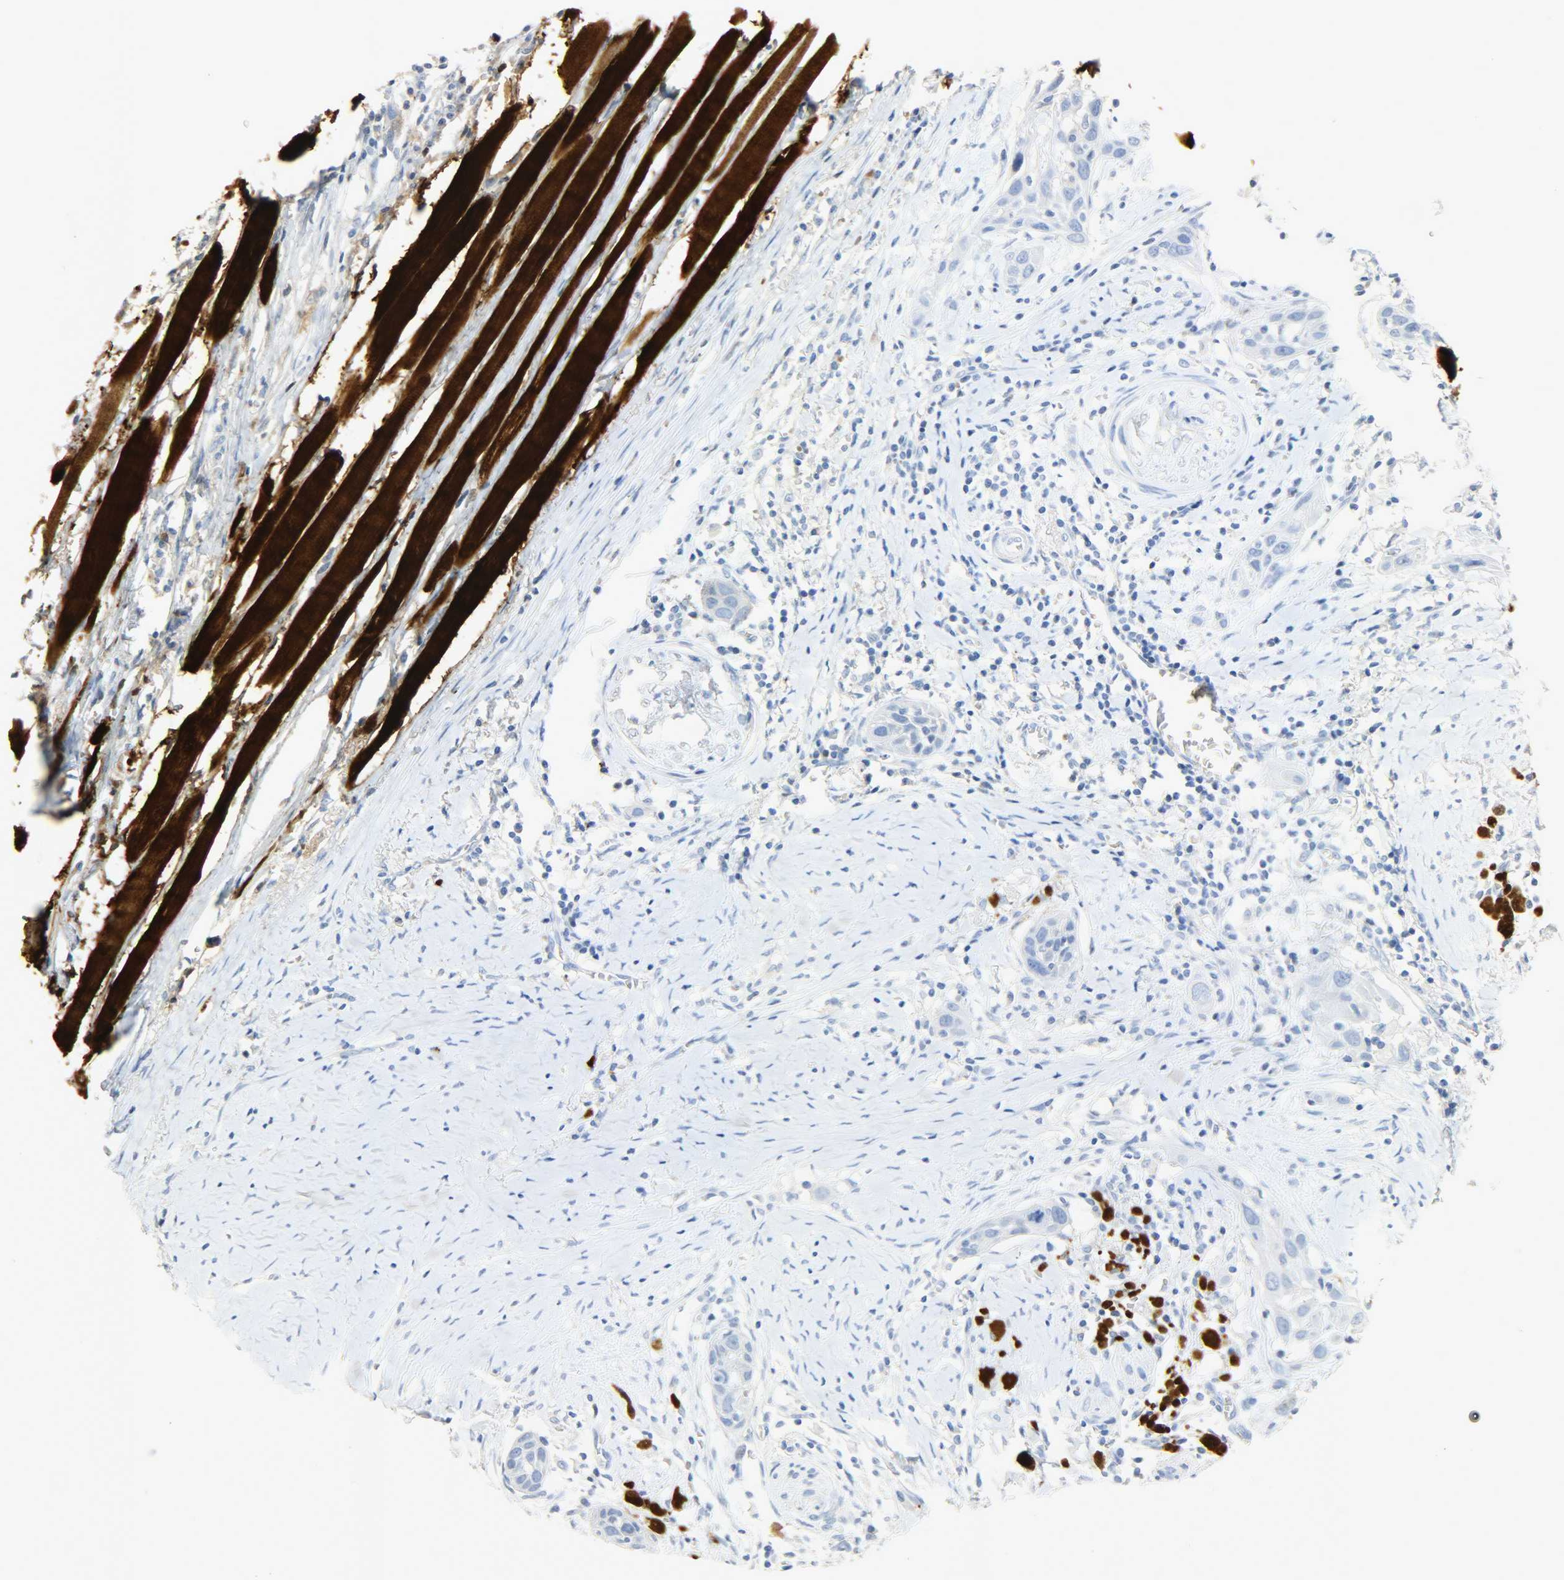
{"staining": {"intensity": "weak", "quantity": ">75%", "location": "cytoplasmic/membranous"}, "tissue": "head and neck cancer", "cell_type": "Tumor cells", "image_type": "cancer", "snomed": [{"axis": "morphology", "description": "Normal tissue, NOS"}, {"axis": "morphology", "description": "Squamous cell carcinoma, NOS"}, {"axis": "topography", "description": "Oral tissue"}, {"axis": "topography", "description": "Head-Neck"}], "caption": "Head and neck cancer (squamous cell carcinoma) tissue exhibits weak cytoplasmic/membranous staining in about >75% of tumor cells", "gene": "CA3", "patient": {"sex": "female", "age": 50}}